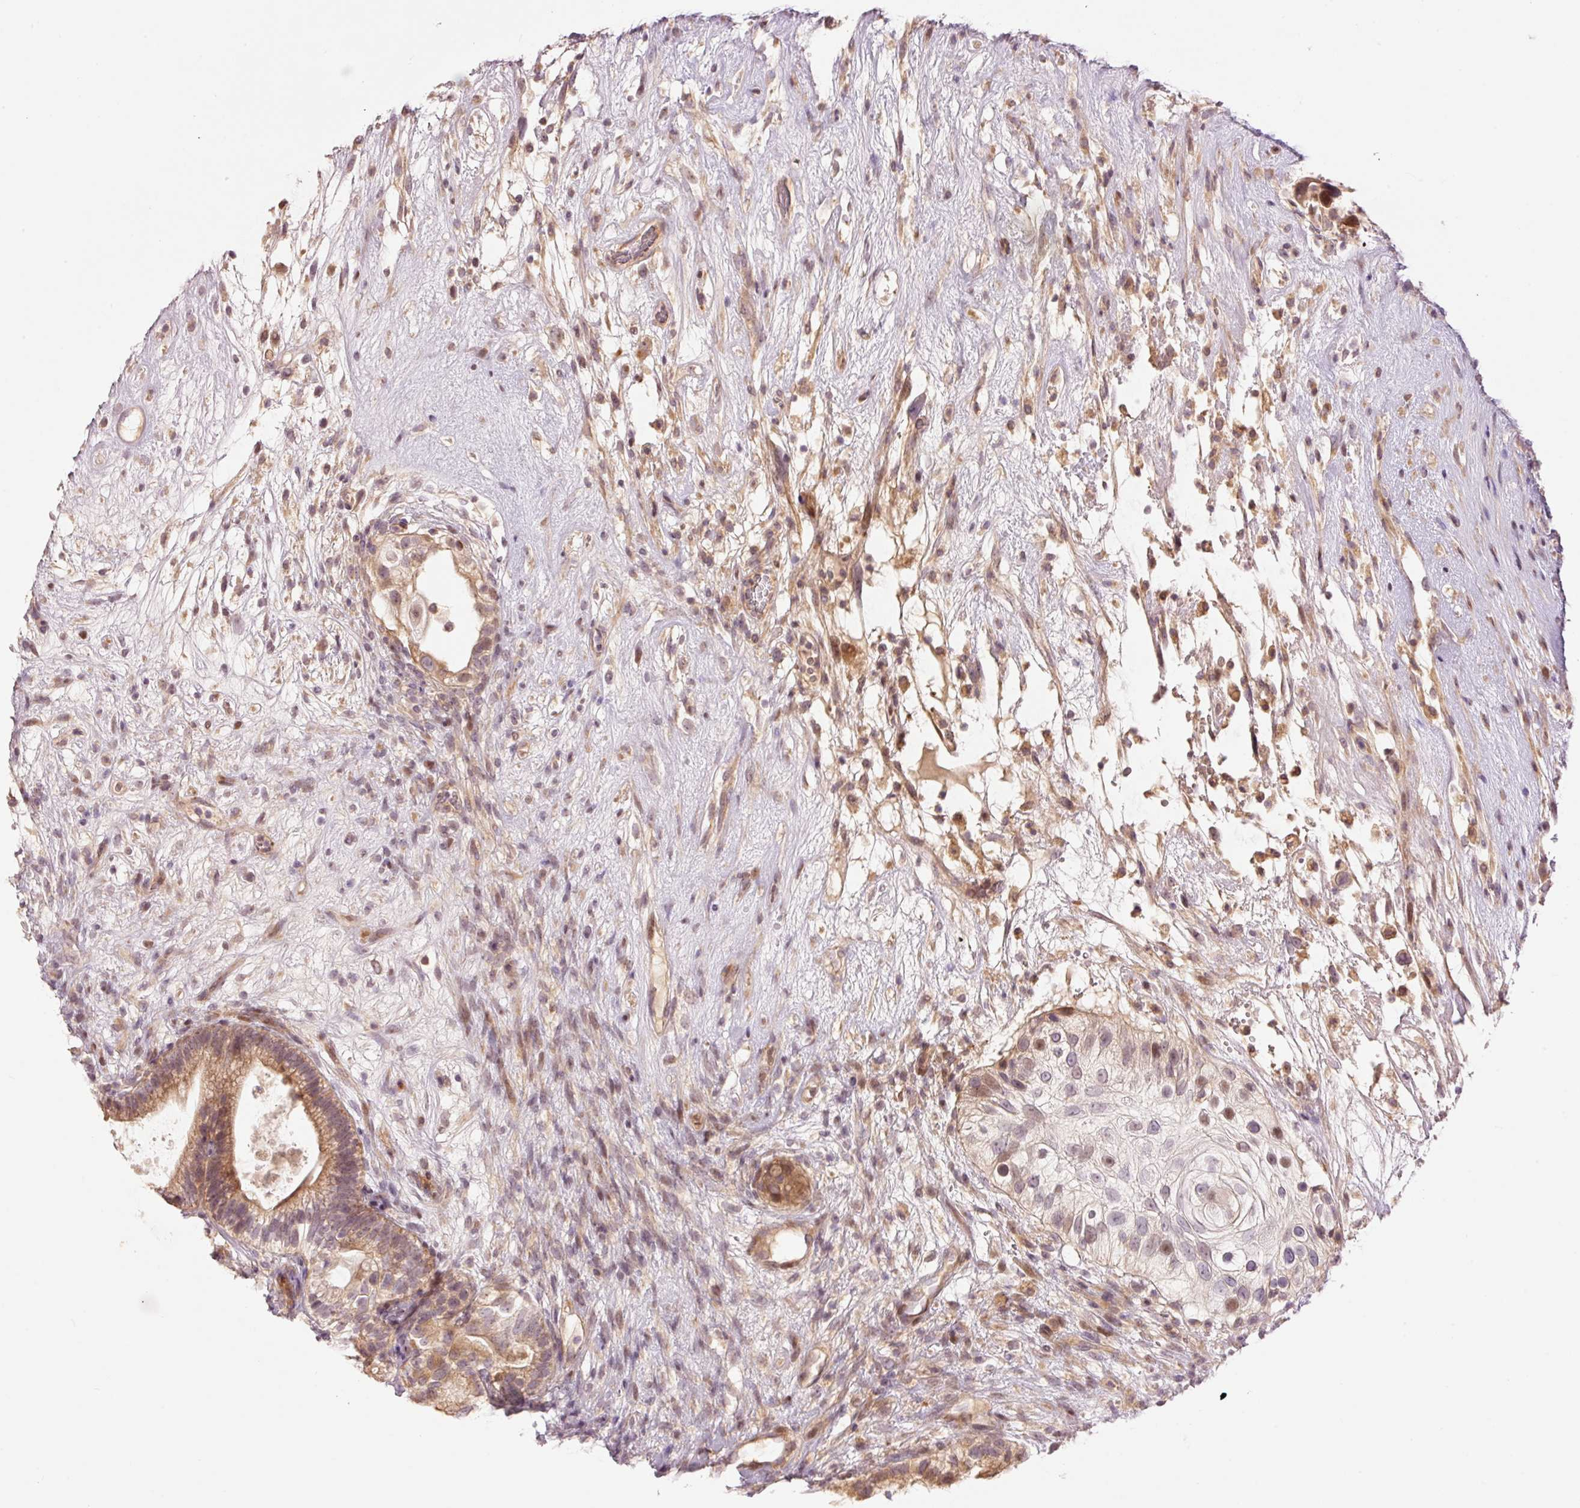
{"staining": {"intensity": "moderate", "quantity": "25%-75%", "location": "cytoplasmic/membranous,nuclear"}, "tissue": "testis cancer", "cell_type": "Tumor cells", "image_type": "cancer", "snomed": [{"axis": "morphology", "description": "Seminoma, NOS"}, {"axis": "morphology", "description": "Carcinoma, Embryonal, NOS"}, {"axis": "topography", "description": "Testis"}], "caption": "Tumor cells reveal medium levels of moderate cytoplasmic/membranous and nuclear staining in approximately 25%-75% of cells in human testis cancer (embryonal carcinoma). (brown staining indicates protein expression, while blue staining denotes nuclei).", "gene": "SLC29A3", "patient": {"sex": "male", "age": 41}}